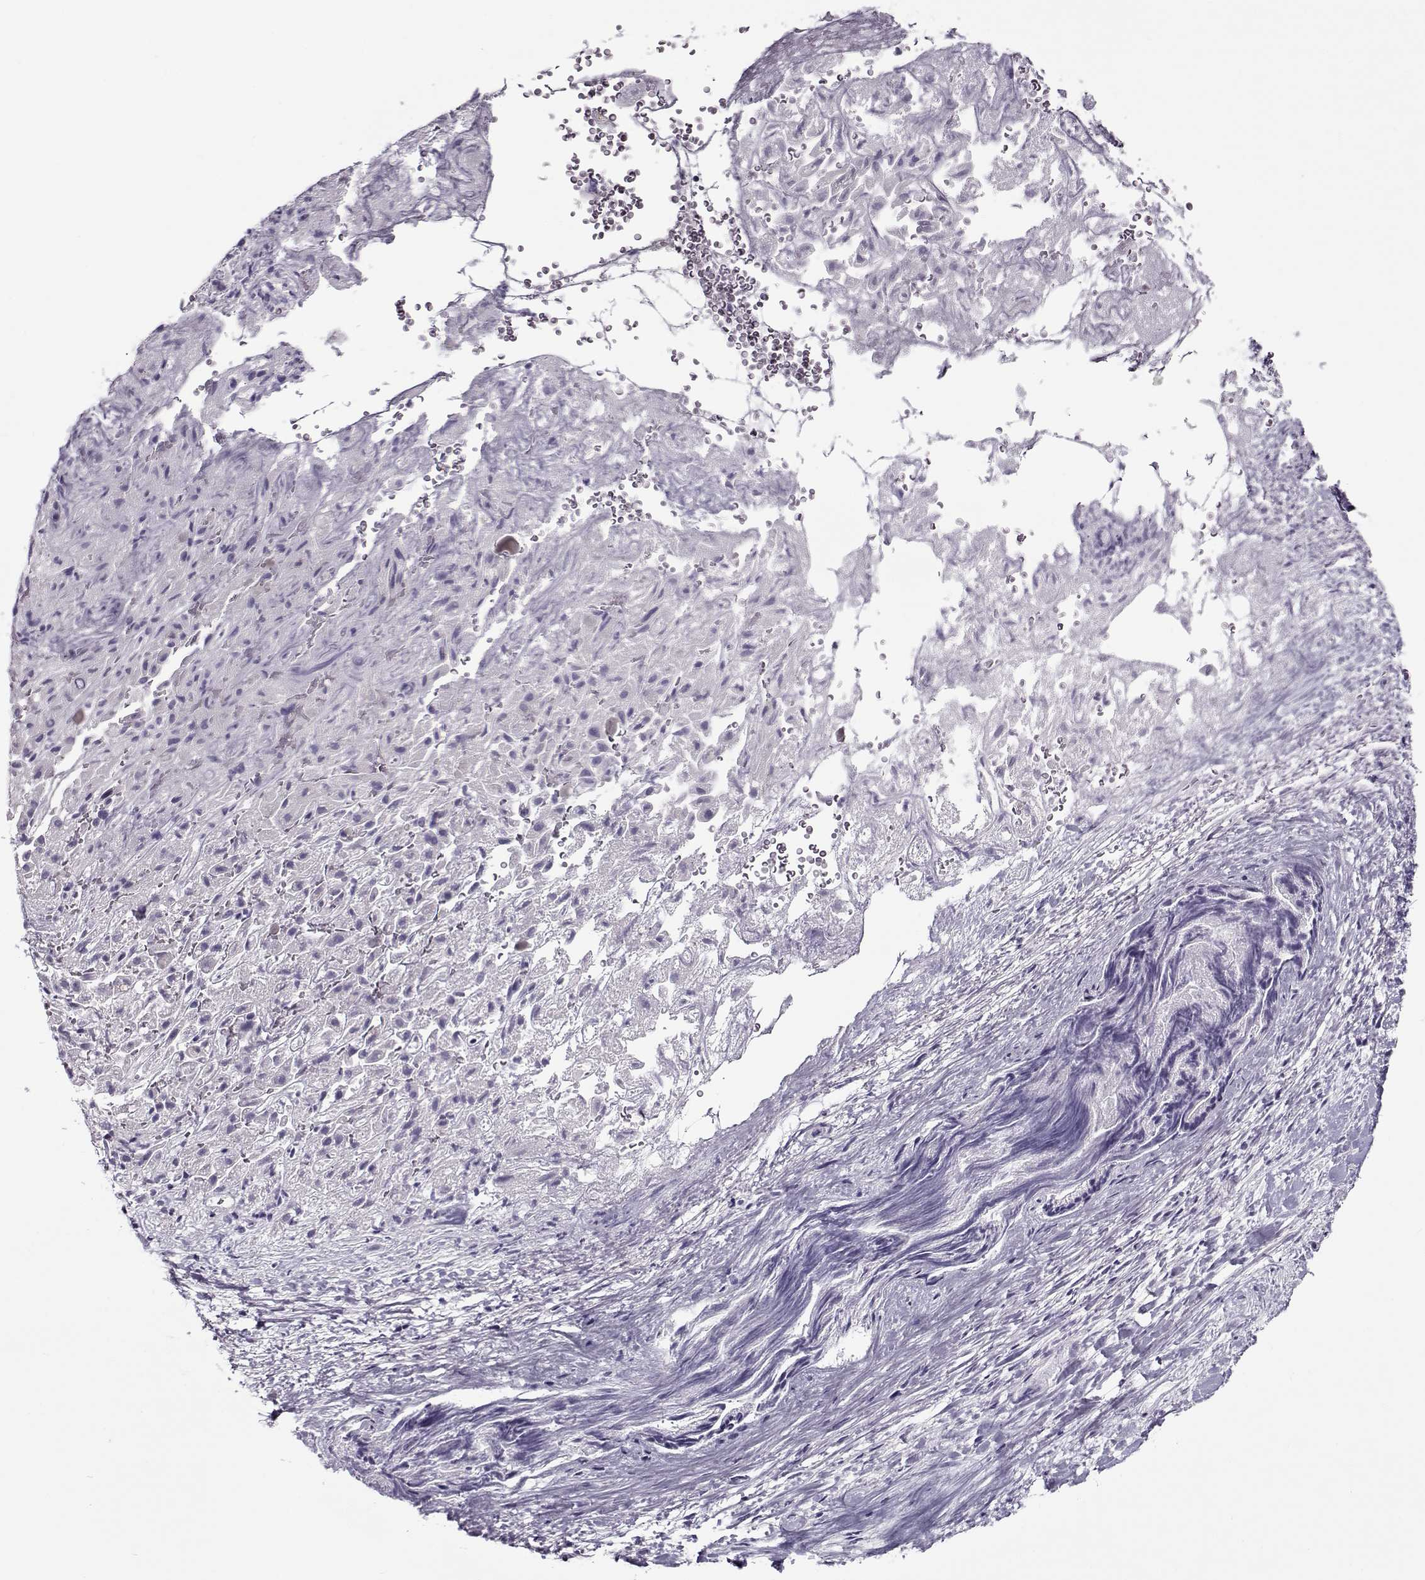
{"staining": {"intensity": "negative", "quantity": "none", "location": "none"}, "tissue": "liver cancer", "cell_type": "Tumor cells", "image_type": "cancer", "snomed": [{"axis": "morphology", "description": "Cholangiocarcinoma"}, {"axis": "topography", "description": "Liver"}], "caption": "This is an IHC image of human cholangiocarcinoma (liver). There is no staining in tumor cells.", "gene": "GAGE2A", "patient": {"sex": "female", "age": 52}}